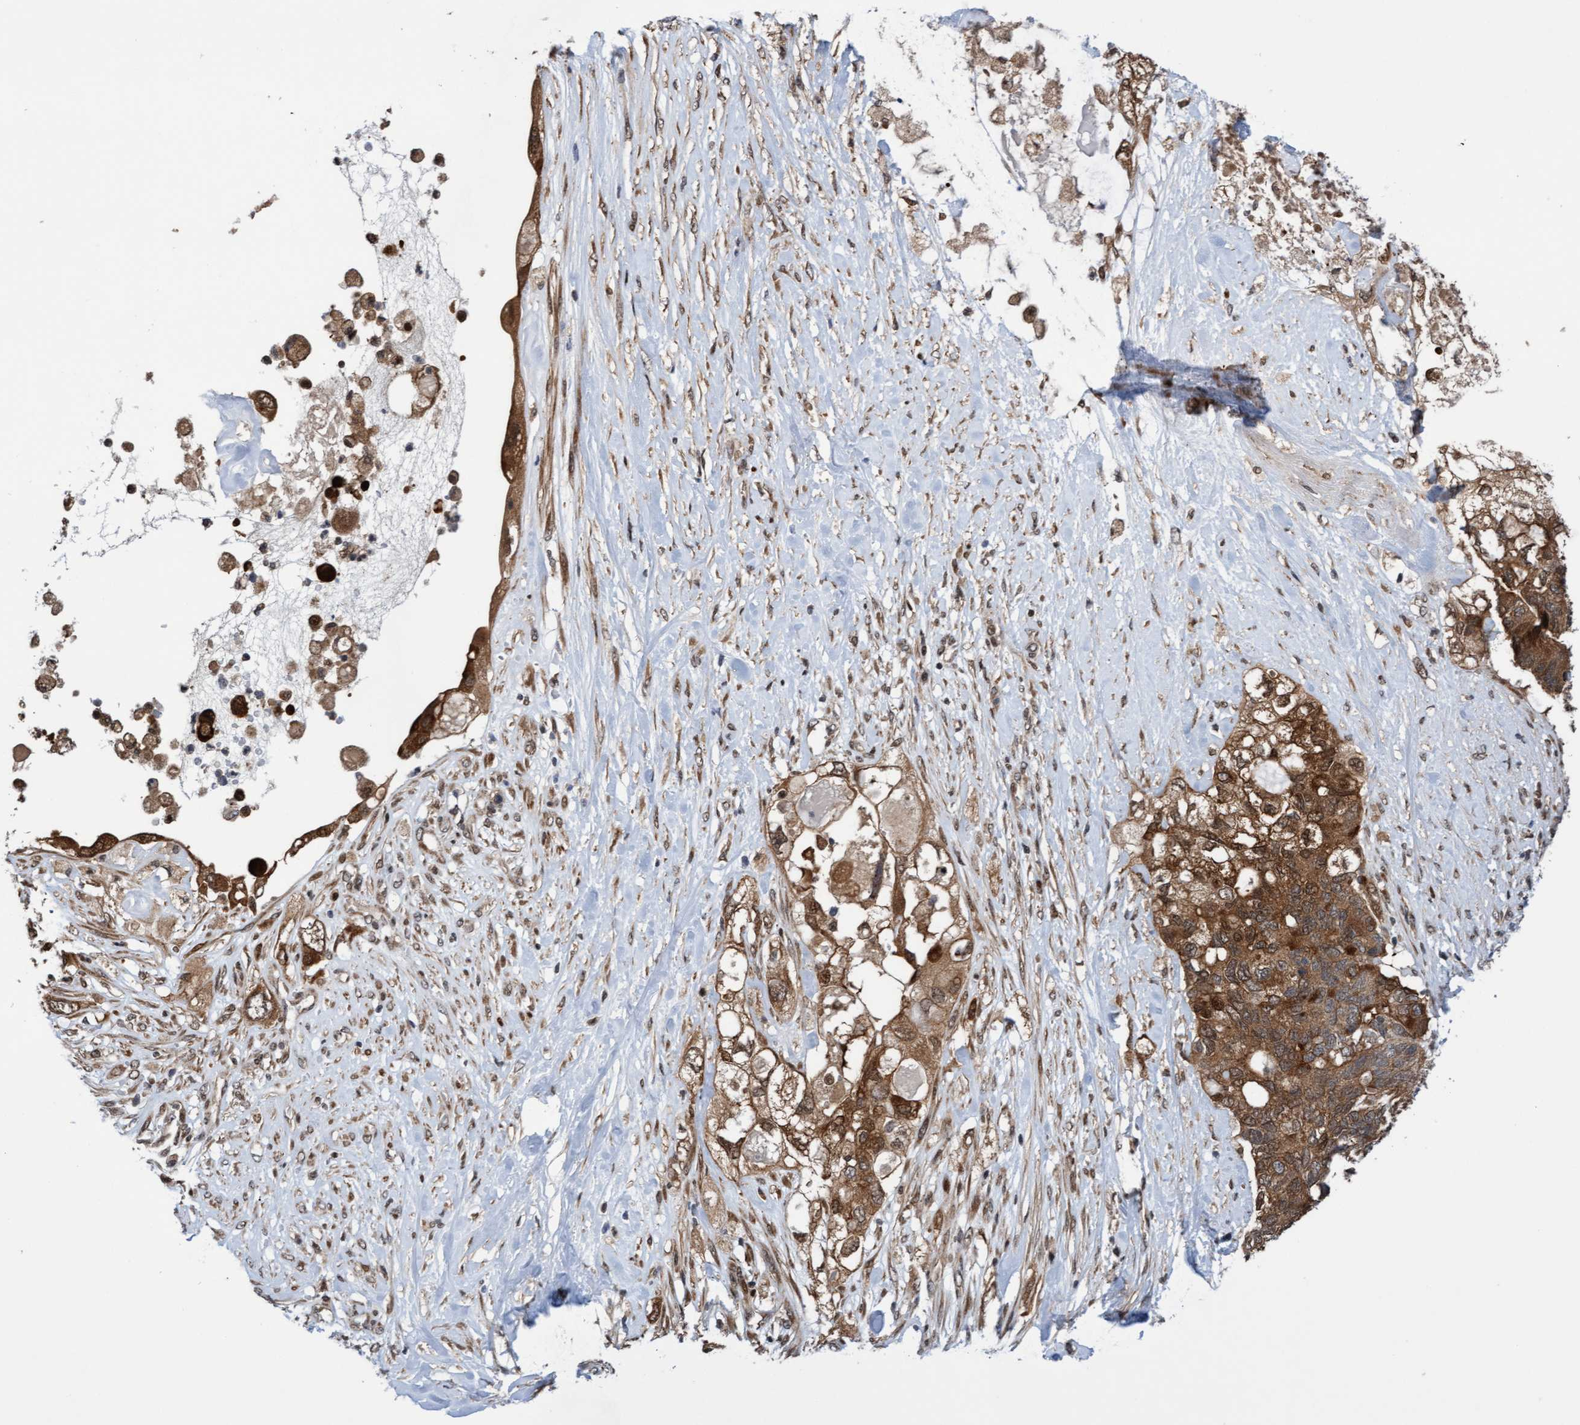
{"staining": {"intensity": "moderate", "quantity": ">75%", "location": "cytoplasmic/membranous"}, "tissue": "pancreatic cancer", "cell_type": "Tumor cells", "image_type": "cancer", "snomed": [{"axis": "morphology", "description": "Adenocarcinoma, NOS"}, {"axis": "topography", "description": "Pancreas"}], "caption": "Pancreatic cancer (adenocarcinoma) tissue shows moderate cytoplasmic/membranous positivity in approximately >75% of tumor cells", "gene": "ITFG1", "patient": {"sex": "female", "age": 56}}